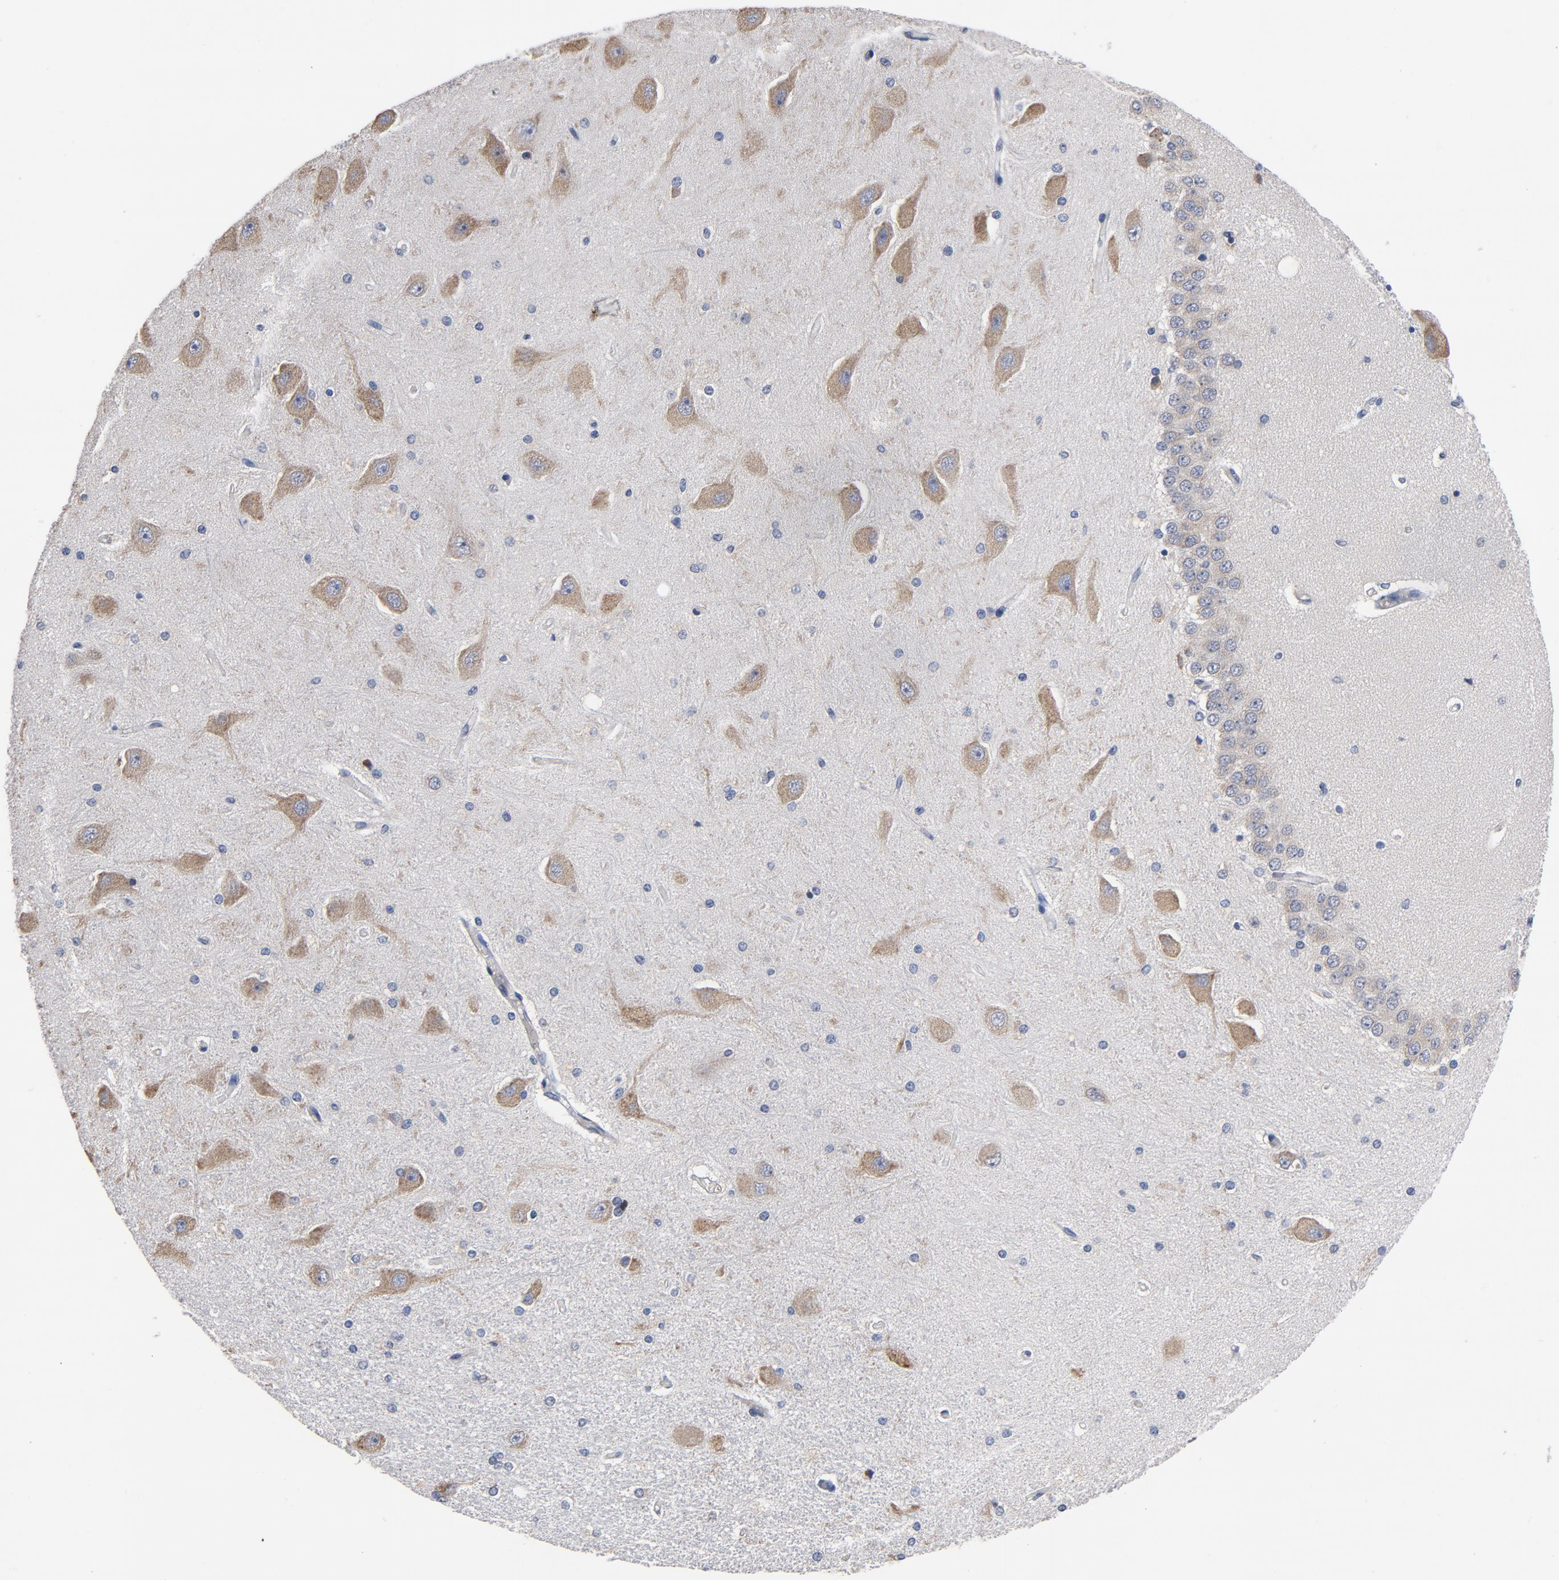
{"staining": {"intensity": "negative", "quantity": "none", "location": "none"}, "tissue": "hippocampus", "cell_type": "Glial cells", "image_type": "normal", "snomed": [{"axis": "morphology", "description": "Normal tissue, NOS"}, {"axis": "topography", "description": "Hippocampus"}], "caption": "This micrograph is of unremarkable hippocampus stained with immunohistochemistry (IHC) to label a protein in brown with the nuclei are counter-stained blue. There is no positivity in glial cells. (Immunohistochemistry, brightfield microscopy, high magnification).", "gene": "TLR4", "patient": {"sex": "female", "age": 54}}